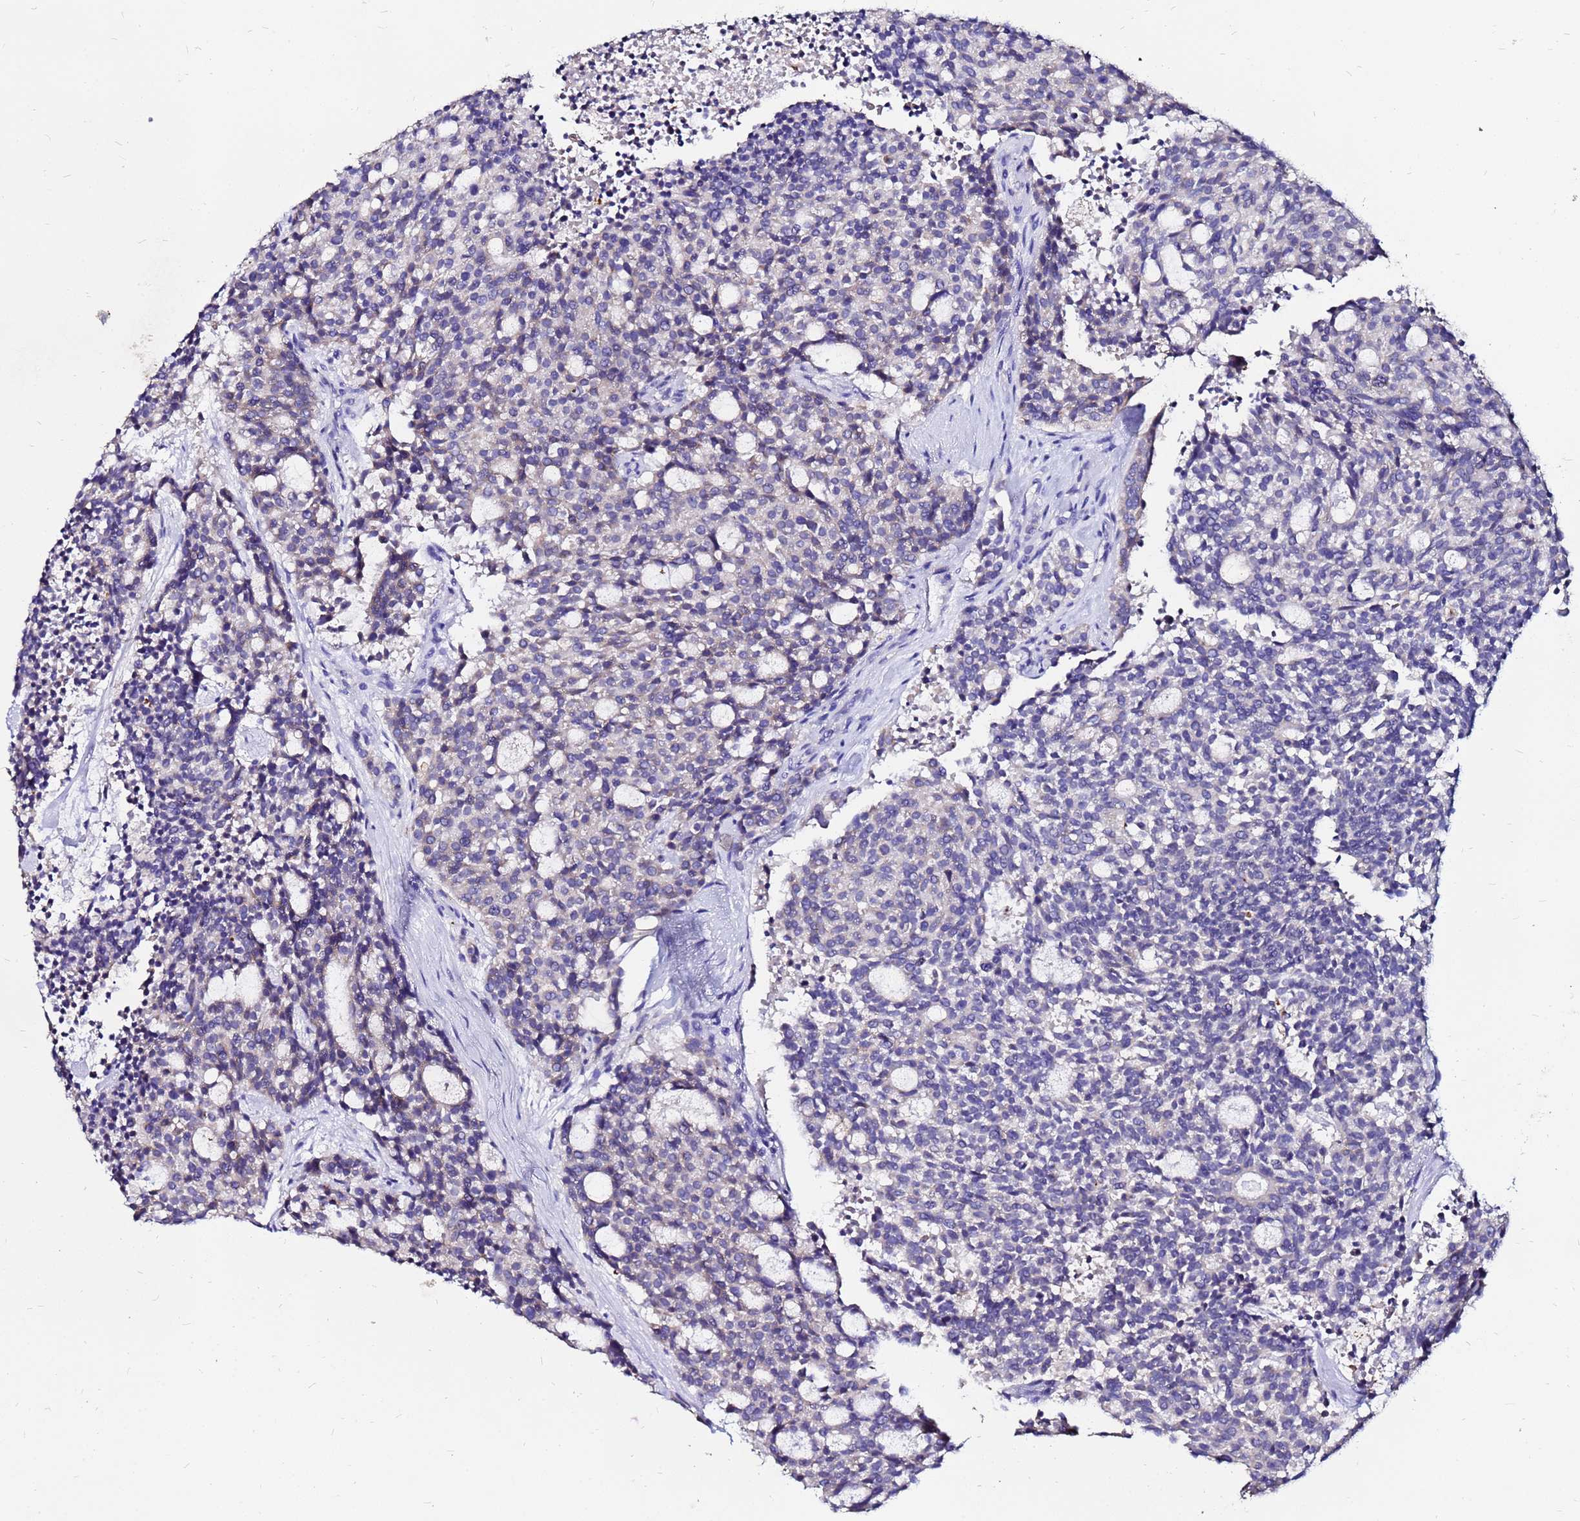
{"staining": {"intensity": "negative", "quantity": "none", "location": "none"}, "tissue": "carcinoid", "cell_type": "Tumor cells", "image_type": "cancer", "snomed": [{"axis": "morphology", "description": "Carcinoid, malignant, NOS"}, {"axis": "topography", "description": "Pancreas"}], "caption": "A high-resolution photomicrograph shows immunohistochemistry staining of carcinoid, which reveals no significant expression in tumor cells. The staining is performed using DAB (3,3'-diaminobenzidine) brown chromogen with nuclei counter-stained in using hematoxylin.", "gene": "FAM183A", "patient": {"sex": "female", "age": 54}}